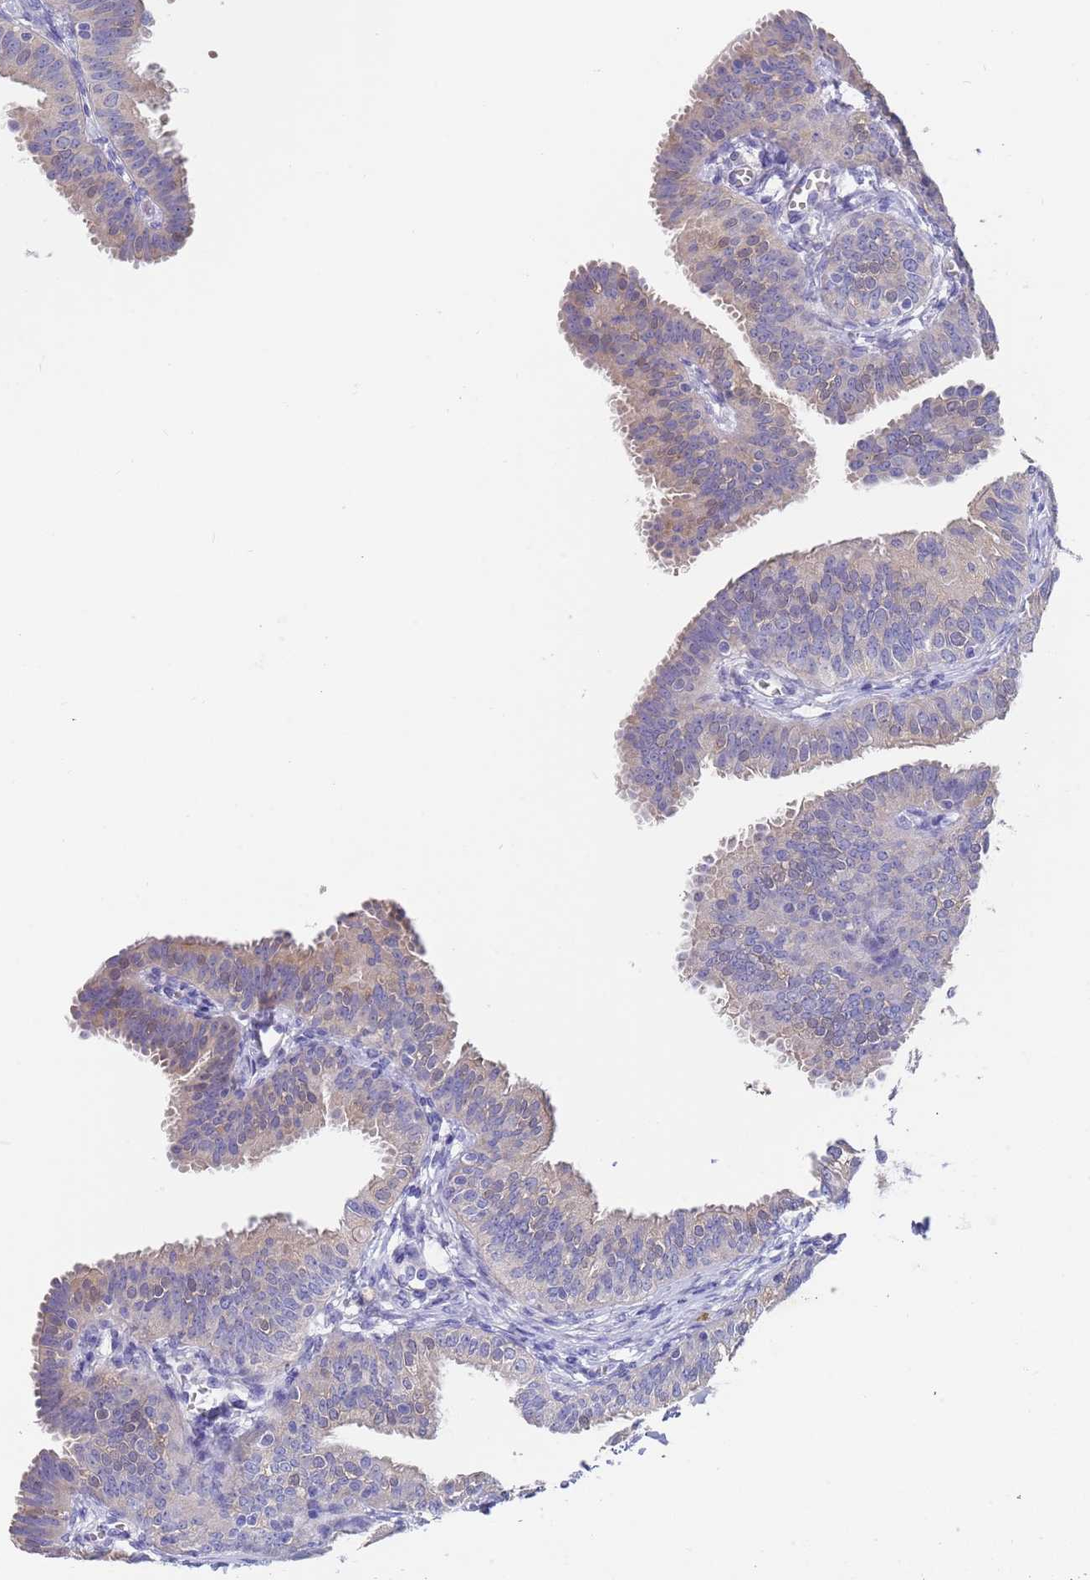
{"staining": {"intensity": "weak", "quantity": "25%-75%", "location": "cytoplasmic/membranous"}, "tissue": "fallopian tube", "cell_type": "Glandular cells", "image_type": "normal", "snomed": [{"axis": "morphology", "description": "Normal tissue, NOS"}, {"axis": "topography", "description": "Fallopian tube"}], "caption": "IHC micrograph of benign fallopian tube: fallopian tube stained using immunohistochemistry (IHC) demonstrates low levels of weak protein expression localized specifically in the cytoplasmic/membranous of glandular cells, appearing as a cytoplasmic/membranous brown color.", "gene": "TYW1B", "patient": {"sex": "female", "age": 35}}